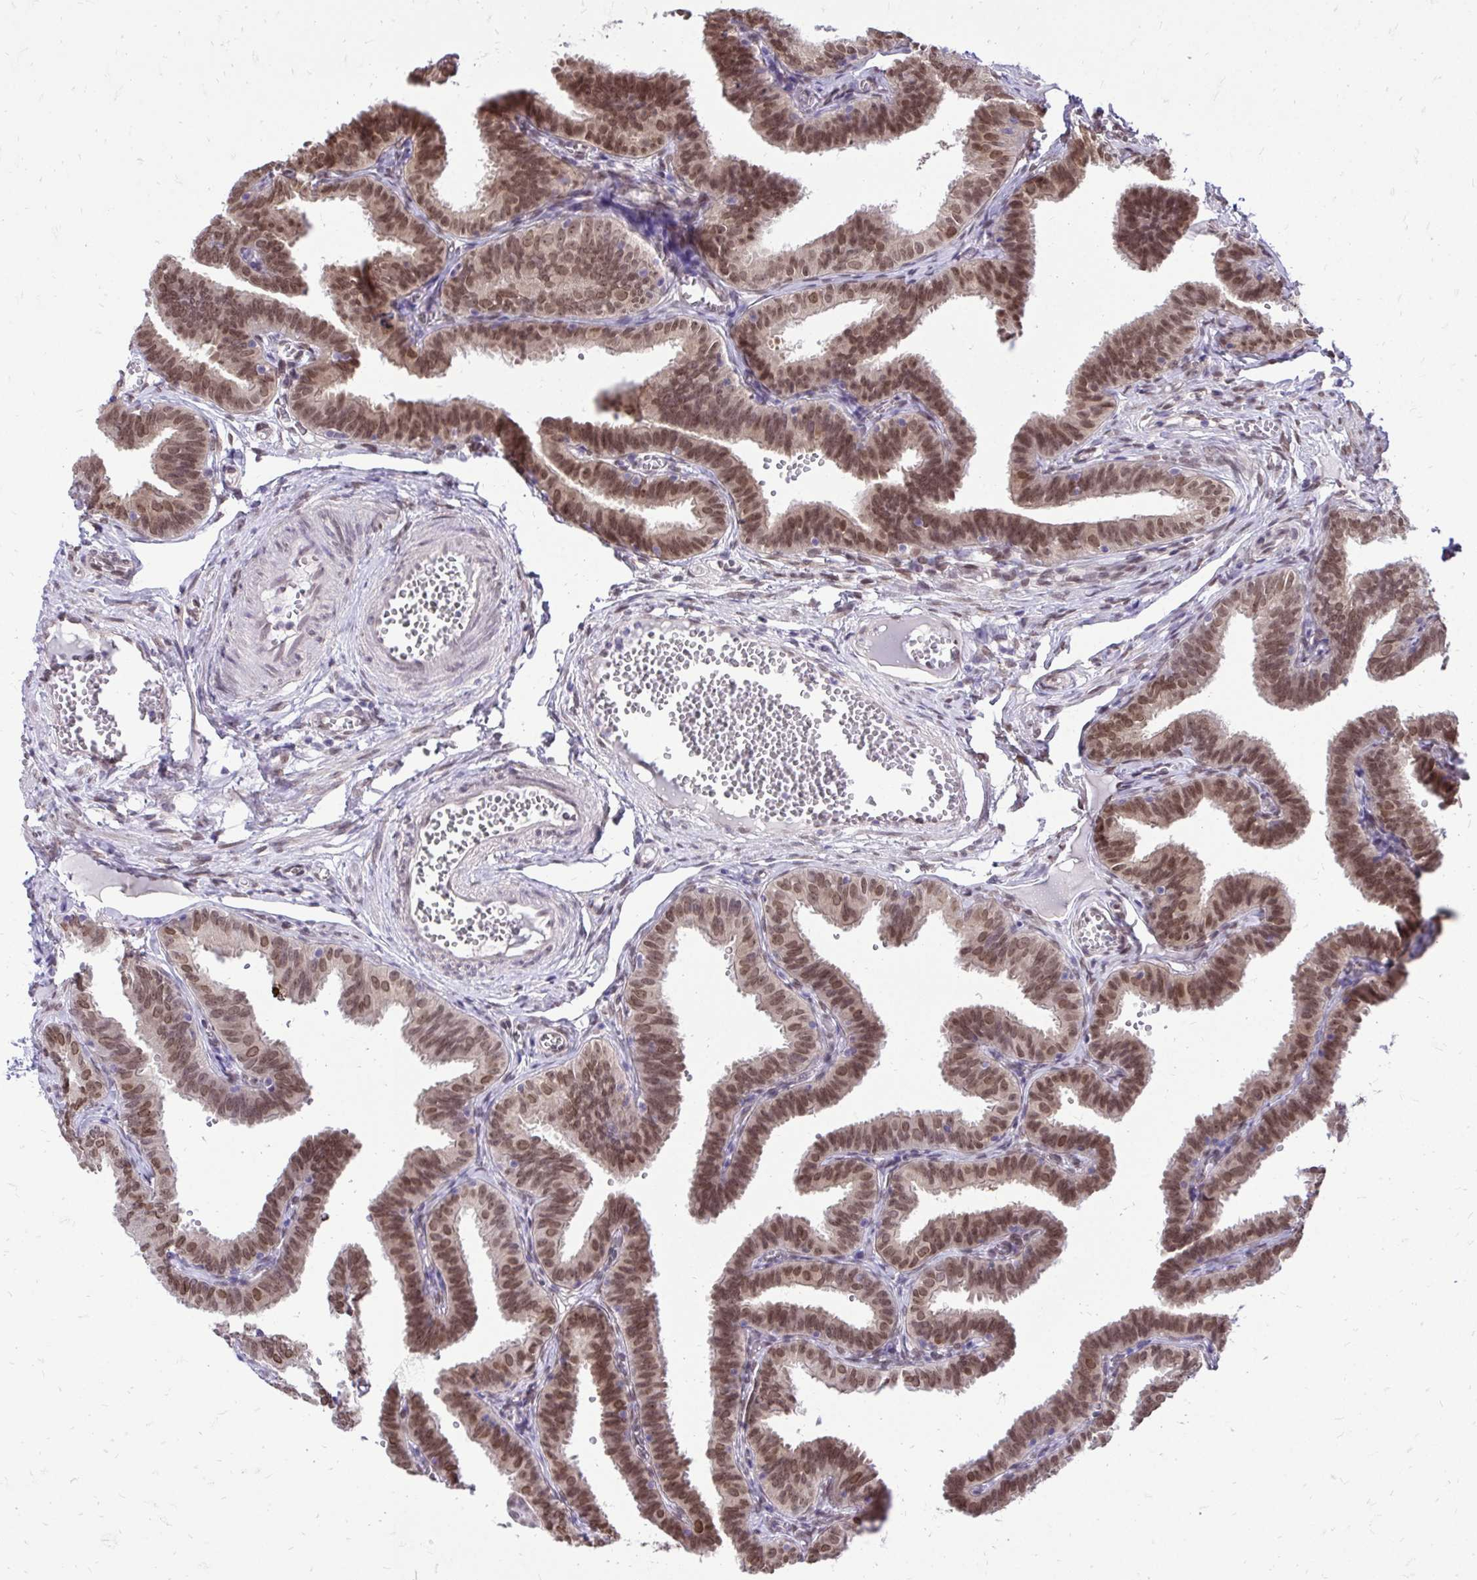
{"staining": {"intensity": "moderate", "quantity": "25%-75%", "location": "nuclear"}, "tissue": "fallopian tube", "cell_type": "Glandular cells", "image_type": "normal", "snomed": [{"axis": "morphology", "description": "Normal tissue, NOS"}, {"axis": "topography", "description": "Fallopian tube"}], "caption": "Fallopian tube stained with DAB (3,3'-diaminobenzidine) immunohistochemistry displays medium levels of moderate nuclear staining in about 25%-75% of glandular cells.", "gene": "BANF1", "patient": {"sex": "female", "age": 25}}